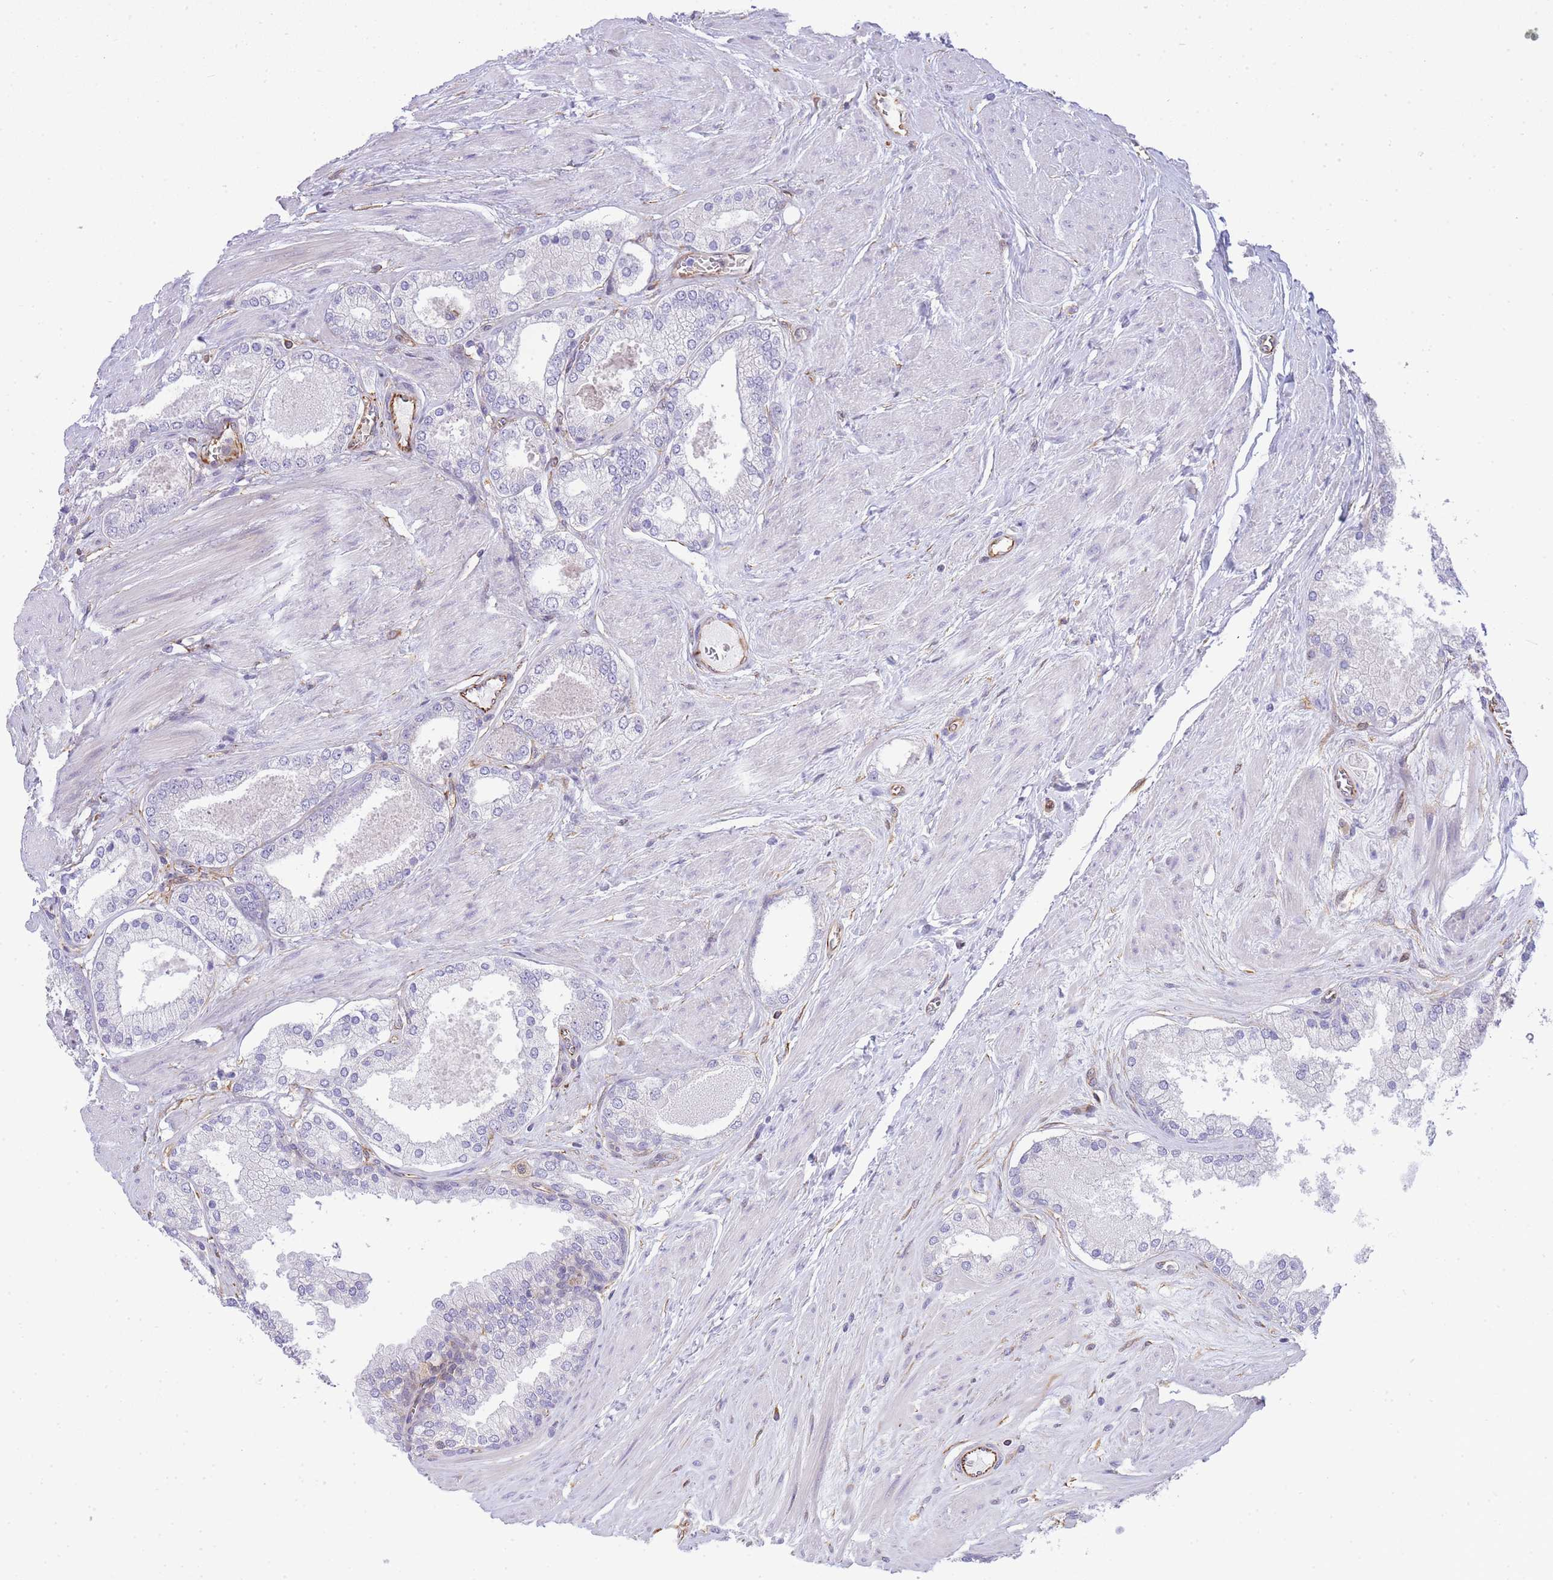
{"staining": {"intensity": "negative", "quantity": "none", "location": "none"}, "tissue": "prostate cancer", "cell_type": "Tumor cells", "image_type": "cancer", "snomed": [{"axis": "morphology", "description": "Adenocarcinoma, Low grade"}, {"axis": "topography", "description": "Prostate"}], "caption": "This is an IHC image of prostate cancer (low-grade adenocarcinoma). There is no positivity in tumor cells.", "gene": "ECPAS", "patient": {"sex": "male", "age": 42}}